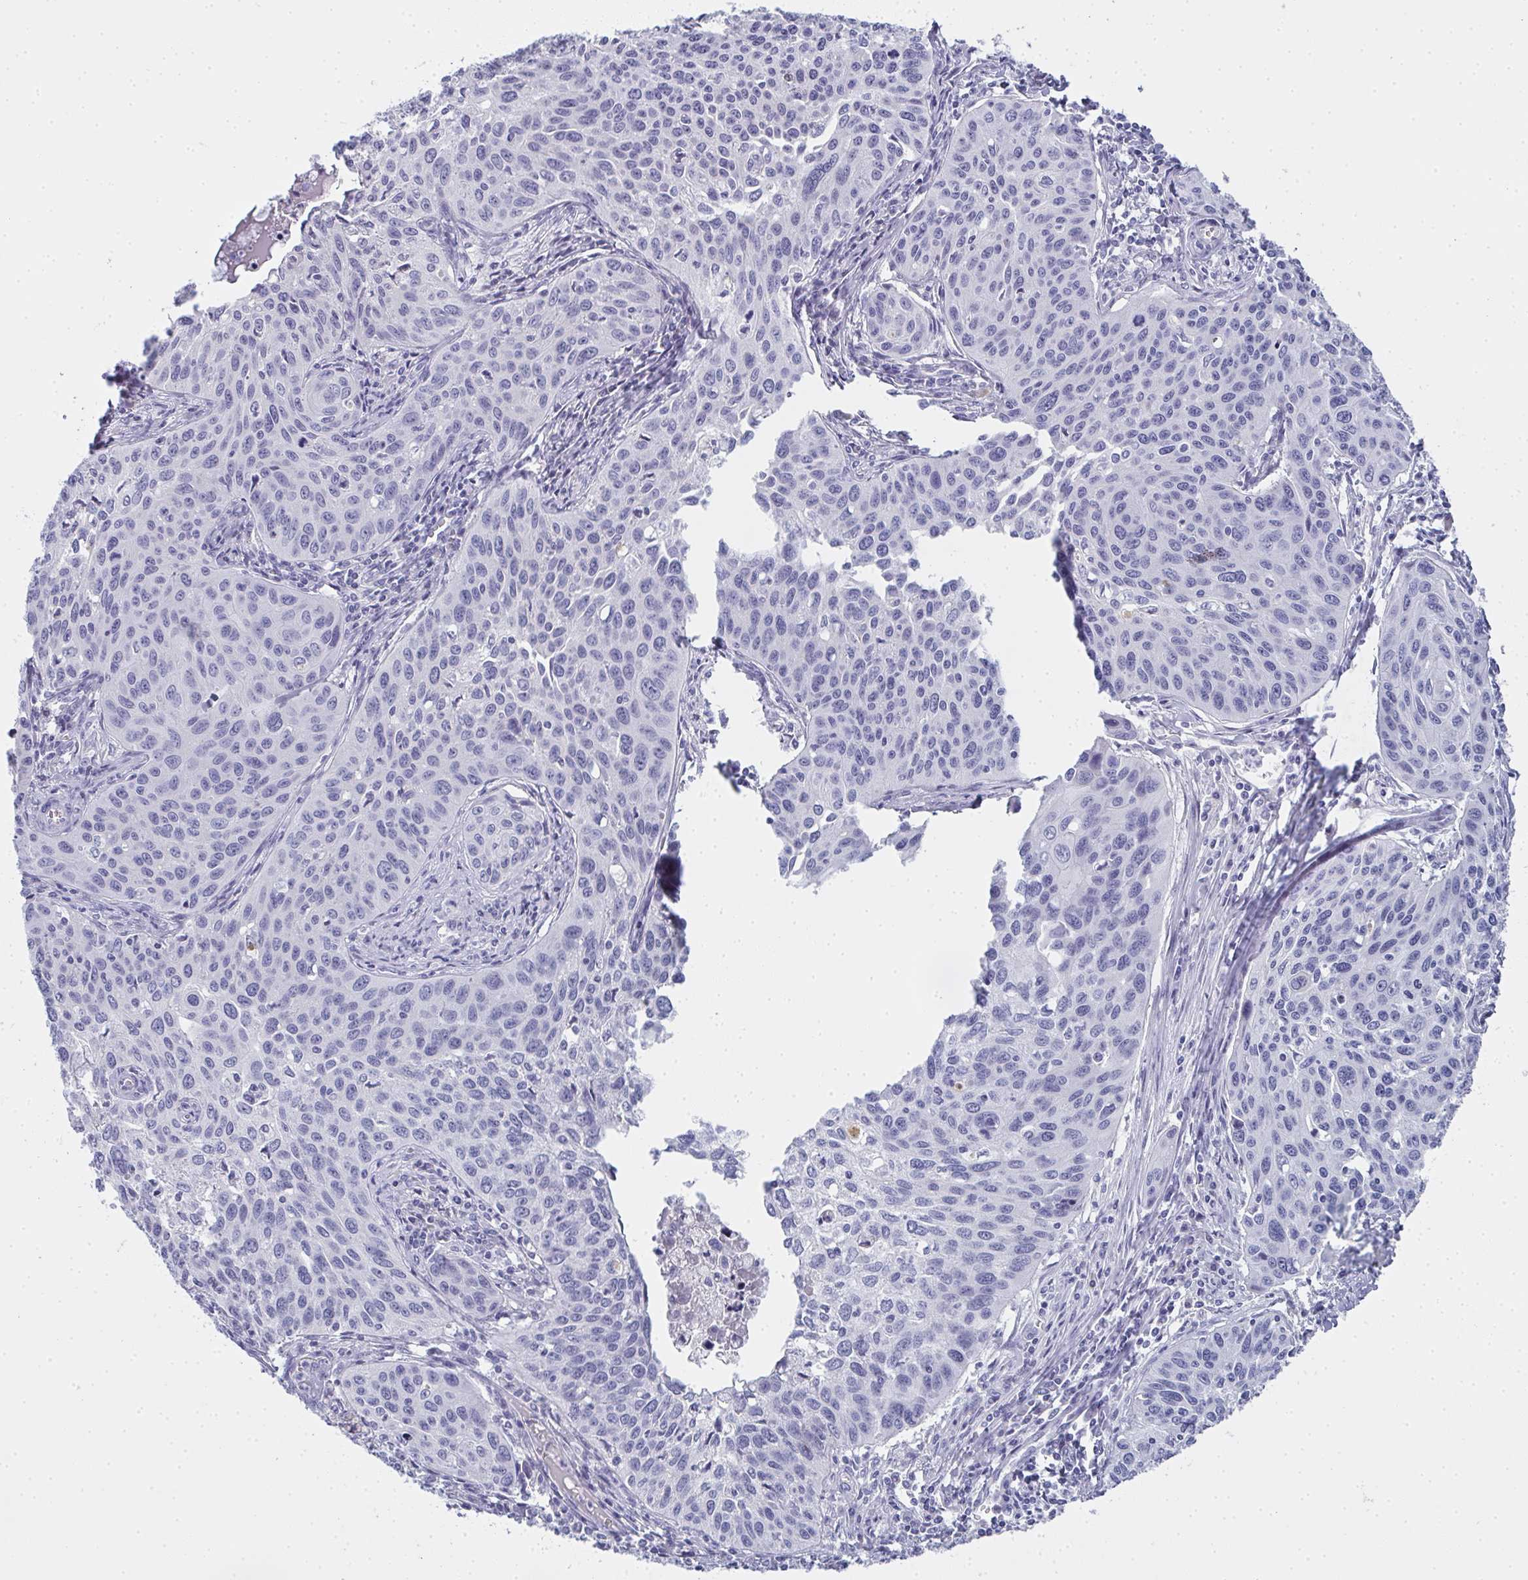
{"staining": {"intensity": "negative", "quantity": "none", "location": "none"}, "tissue": "cervical cancer", "cell_type": "Tumor cells", "image_type": "cancer", "snomed": [{"axis": "morphology", "description": "Squamous cell carcinoma, NOS"}, {"axis": "topography", "description": "Cervix"}], "caption": "Cervical squamous cell carcinoma stained for a protein using immunohistochemistry (IHC) shows no staining tumor cells.", "gene": "SLC36A2", "patient": {"sex": "female", "age": 31}}